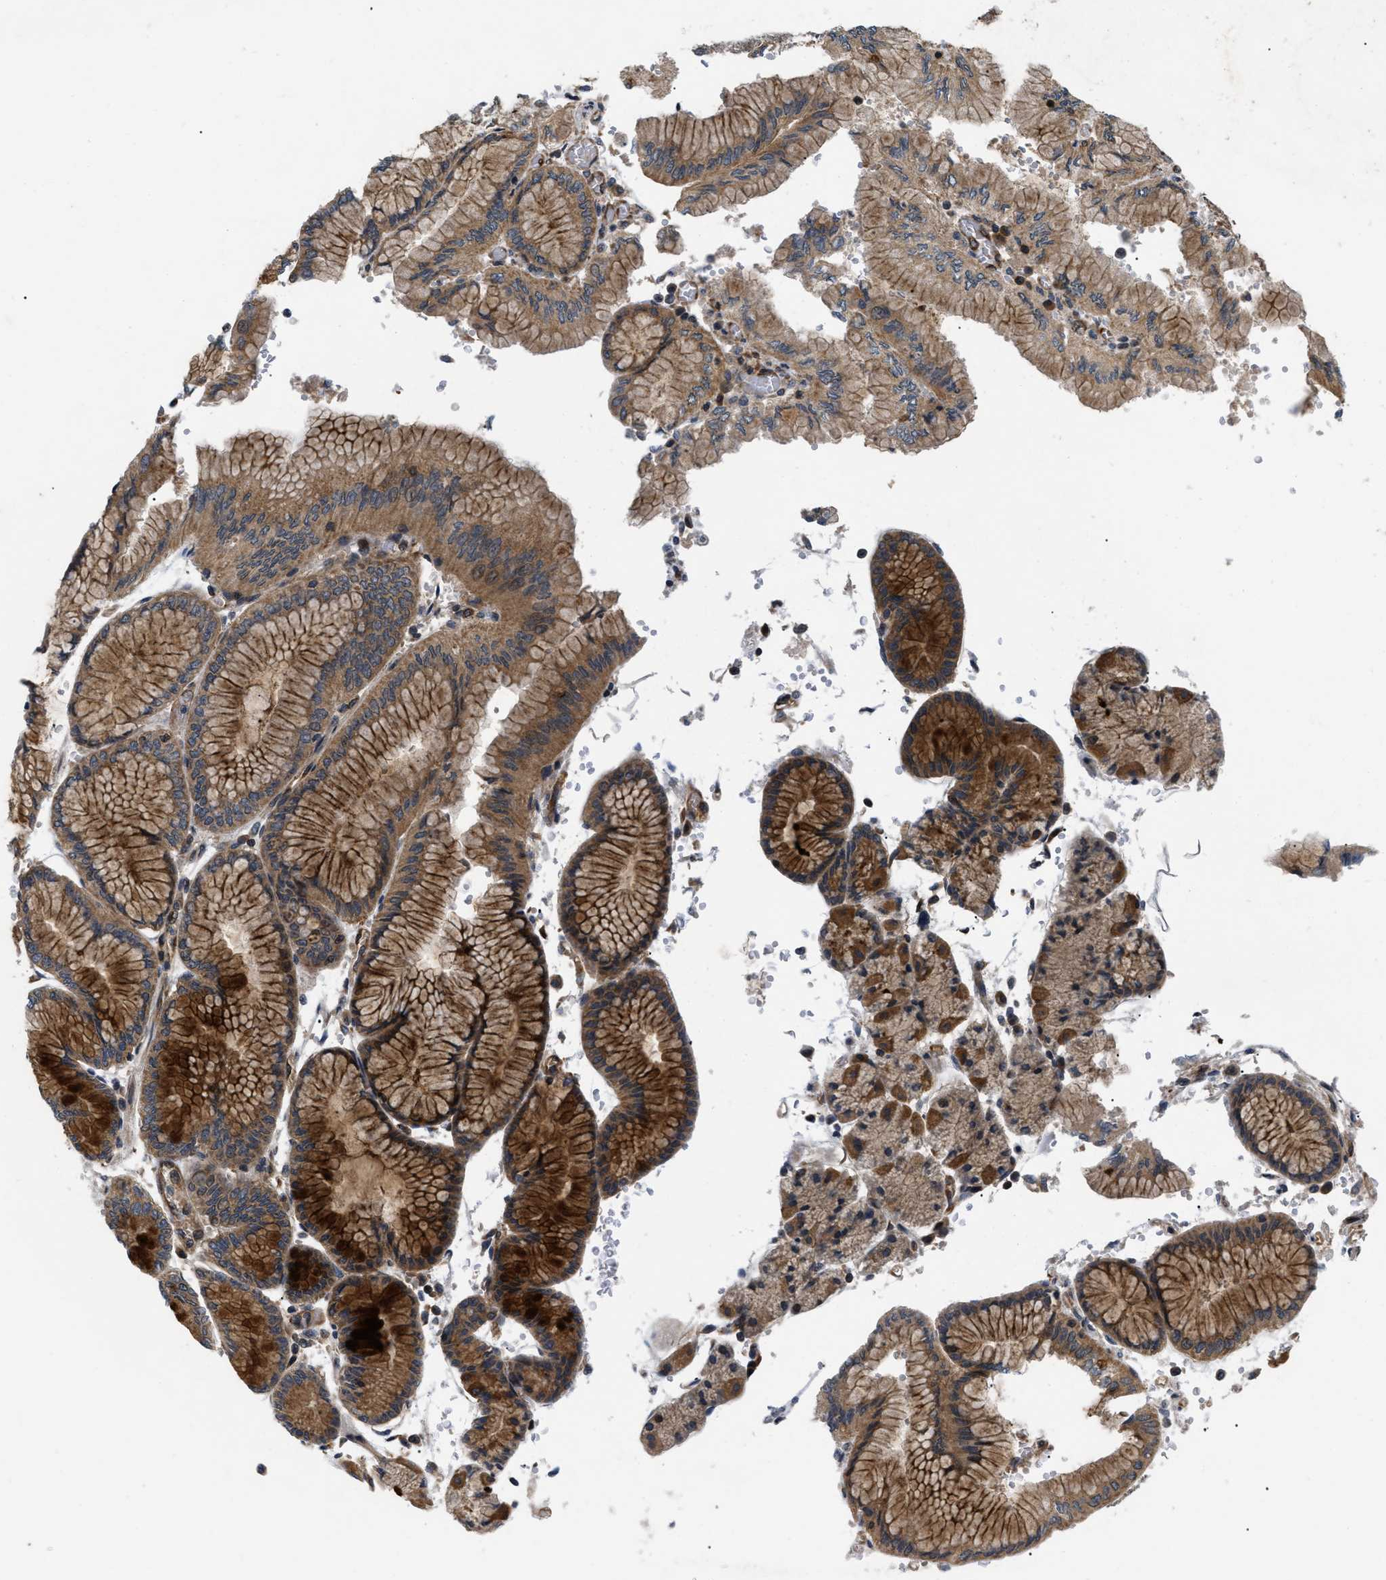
{"staining": {"intensity": "strong", "quantity": ">75%", "location": "cytoplasmic/membranous"}, "tissue": "stomach cancer", "cell_type": "Tumor cells", "image_type": "cancer", "snomed": [{"axis": "morphology", "description": "Adenocarcinoma, NOS"}, {"axis": "topography", "description": "Stomach"}], "caption": "An immunohistochemistry (IHC) photomicrograph of tumor tissue is shown. Protein staining in brown shows strong cytoplasmic/membranous positivity in stomach cancer (adenocarcinoma) within tumor cells.", "gene": "HMGCR", "patient": {"sex": "male", "age": 76}}